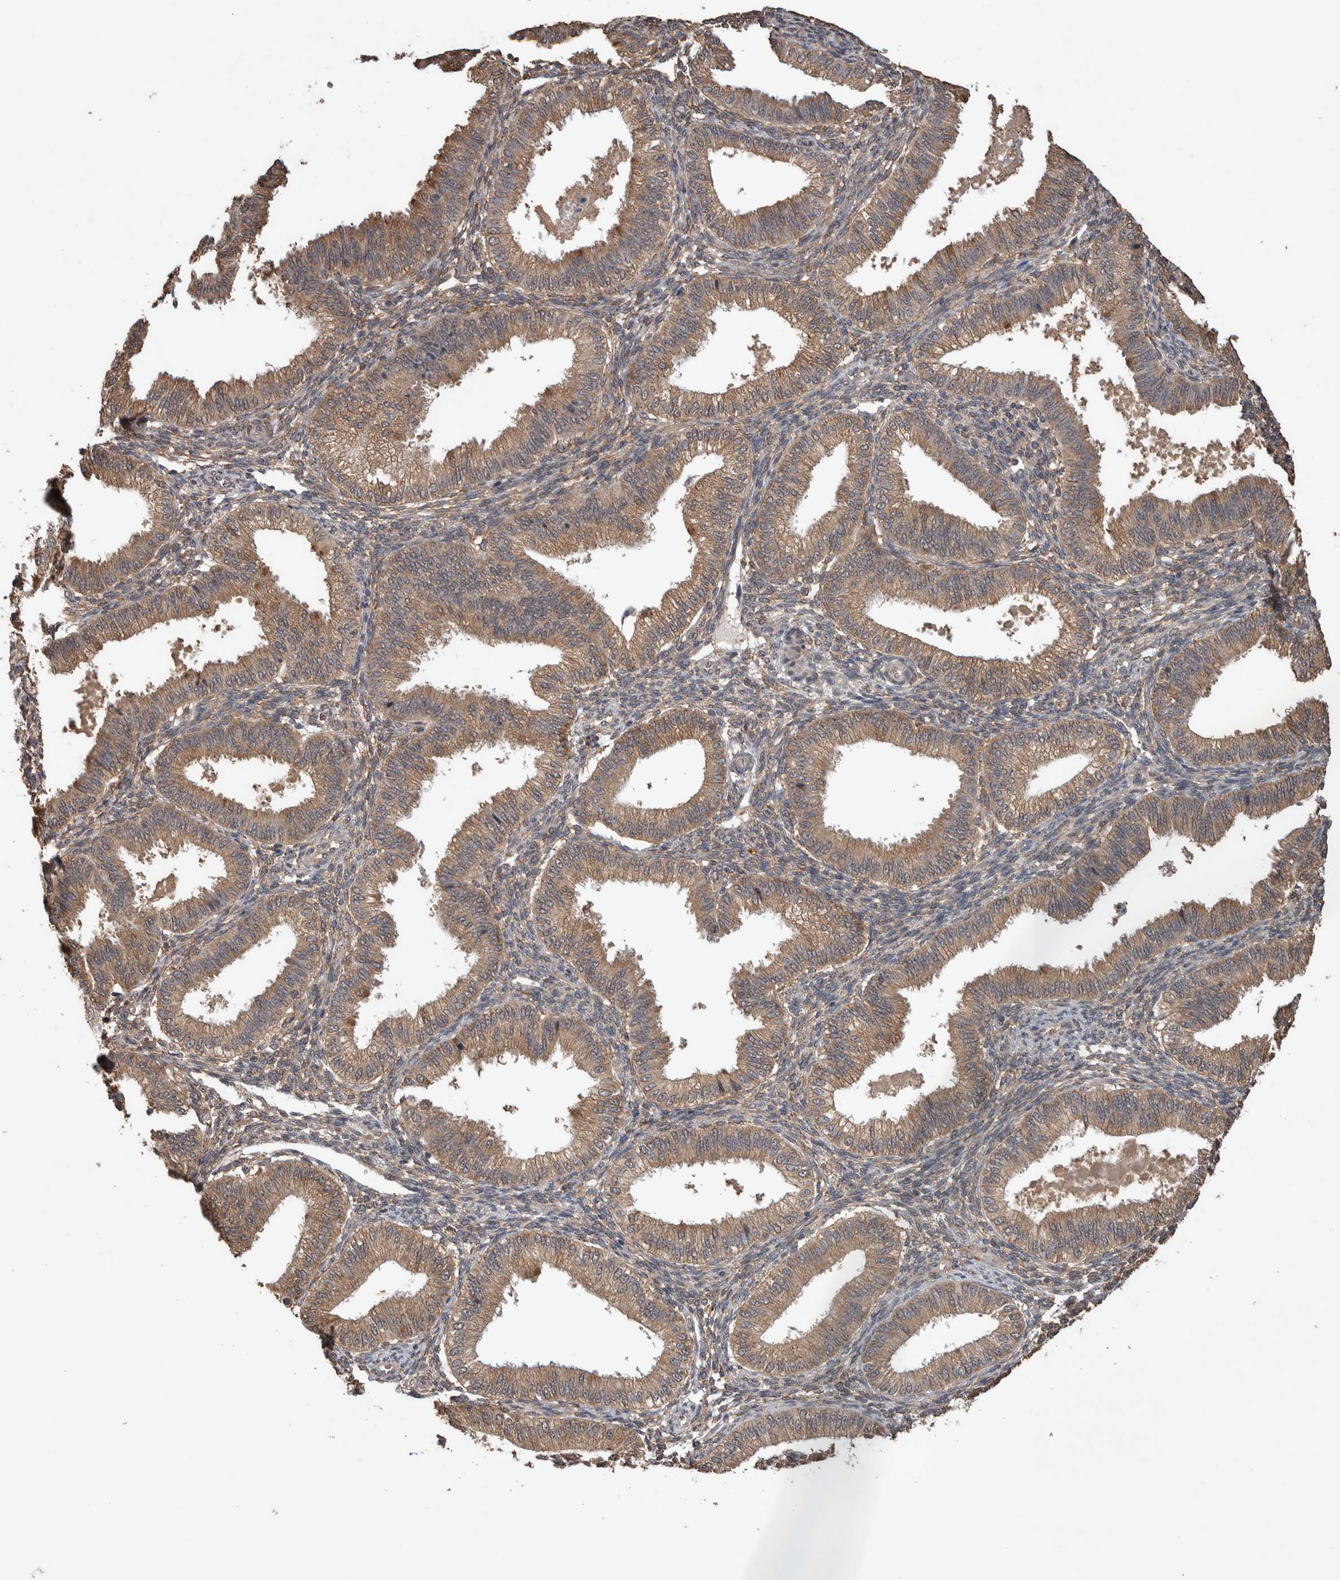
{"staining": {"intensity": "weak", "quantity": ">75%", "location": "cytoplasmic/membranous"}, "tissue": "endometrium", "cell_type": "Cells in endometrial stroma", "image_type": "normal", "snomed": [{"axis": "morphology", "description": "Normal tissue, NOS"}, {"axis": "topography", "description": "Endometrium"}], "caption": "This histopathology image displays immunohistochemistry (IHC) staining of unremarkable human endometrium, with low weak cytoplasmic/membranous staining in about >75% of cells in endometrial stroma.", "gene": "DVL2", "patient": {"sex": "female", "age": 39}}